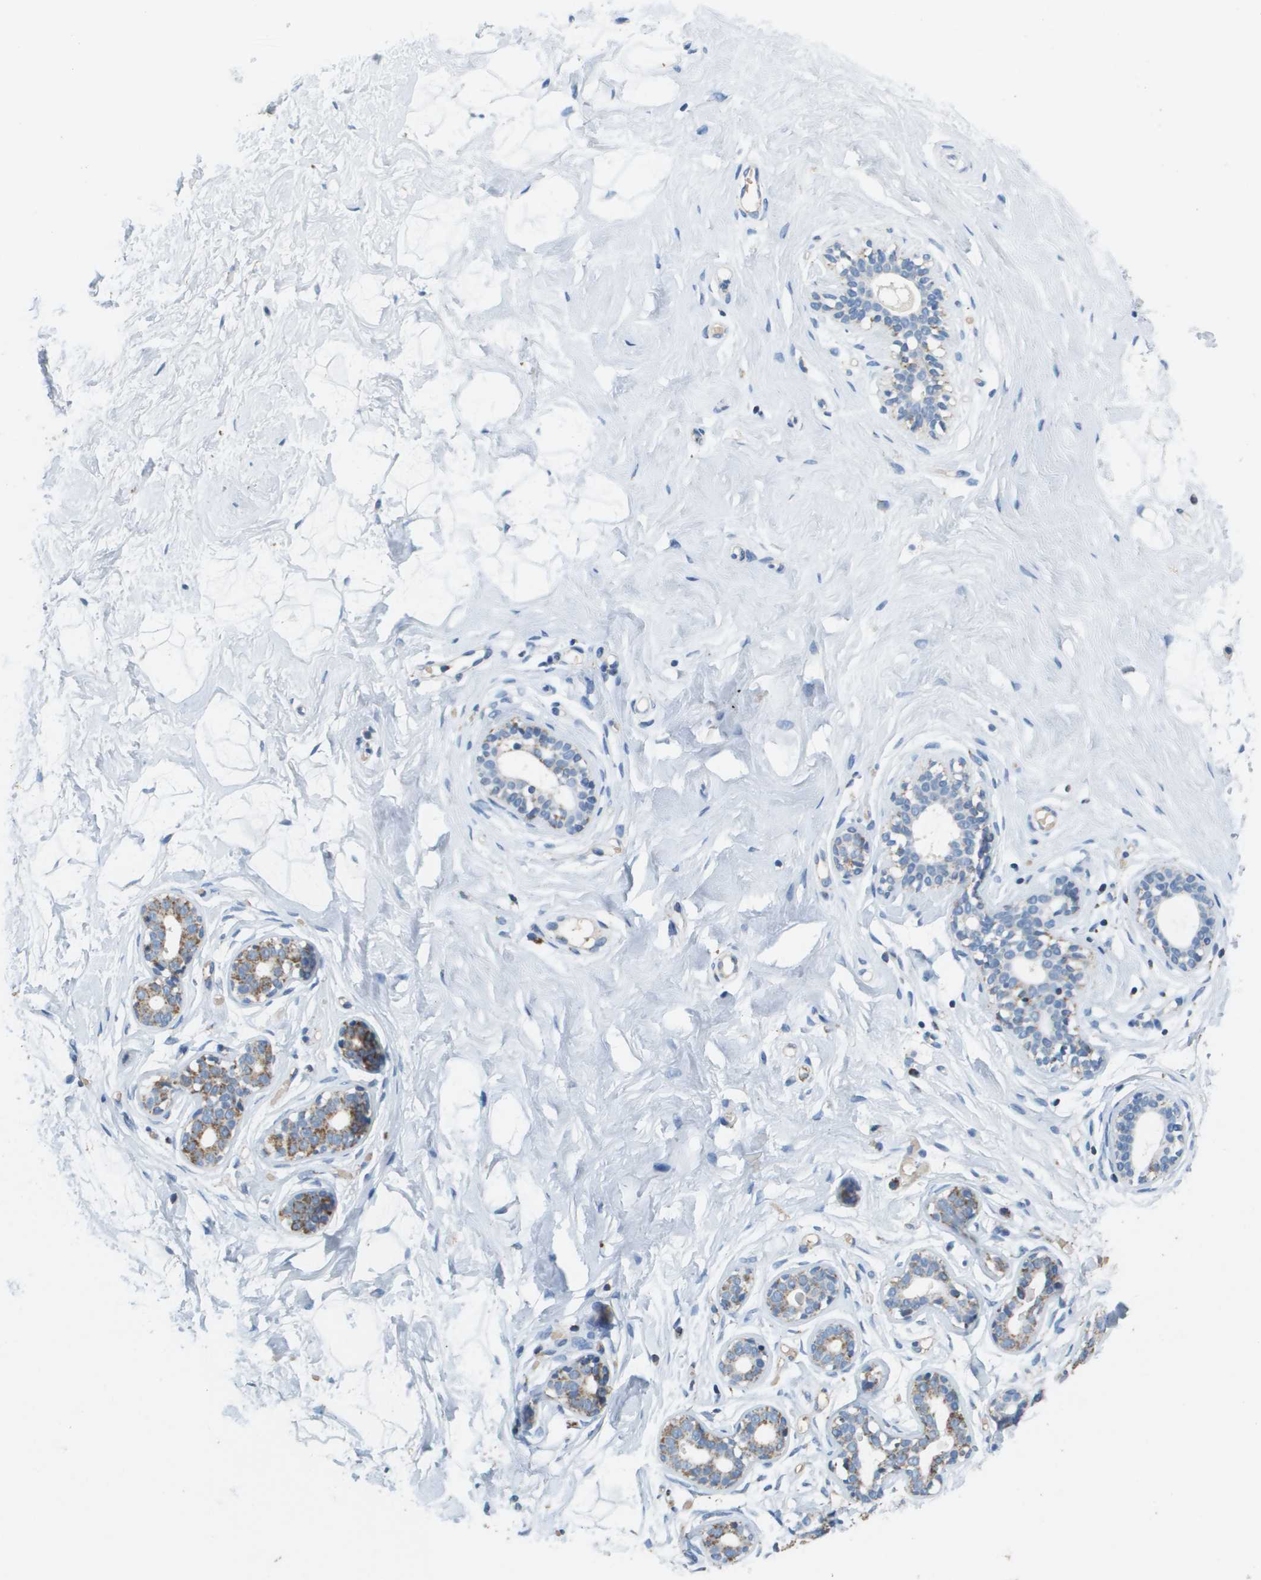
{"staining": {"intensity": "negative", "quantity": "none", "location": "none"}, "tissue": "breast", "cell_type": "Adipocytes", "image_type": "normal", "snomed": [{"axis": "morphology", "description": "Normal tissue, NOS"}, {"axis": "topography", "description": "Breast"}], "caption": "An IHC histopathology image of normal breast is shown. There is no staining in adipocytes of breast.", "gene": "ATP5F1B", "patient": {"sex": "female", "age": 23}}